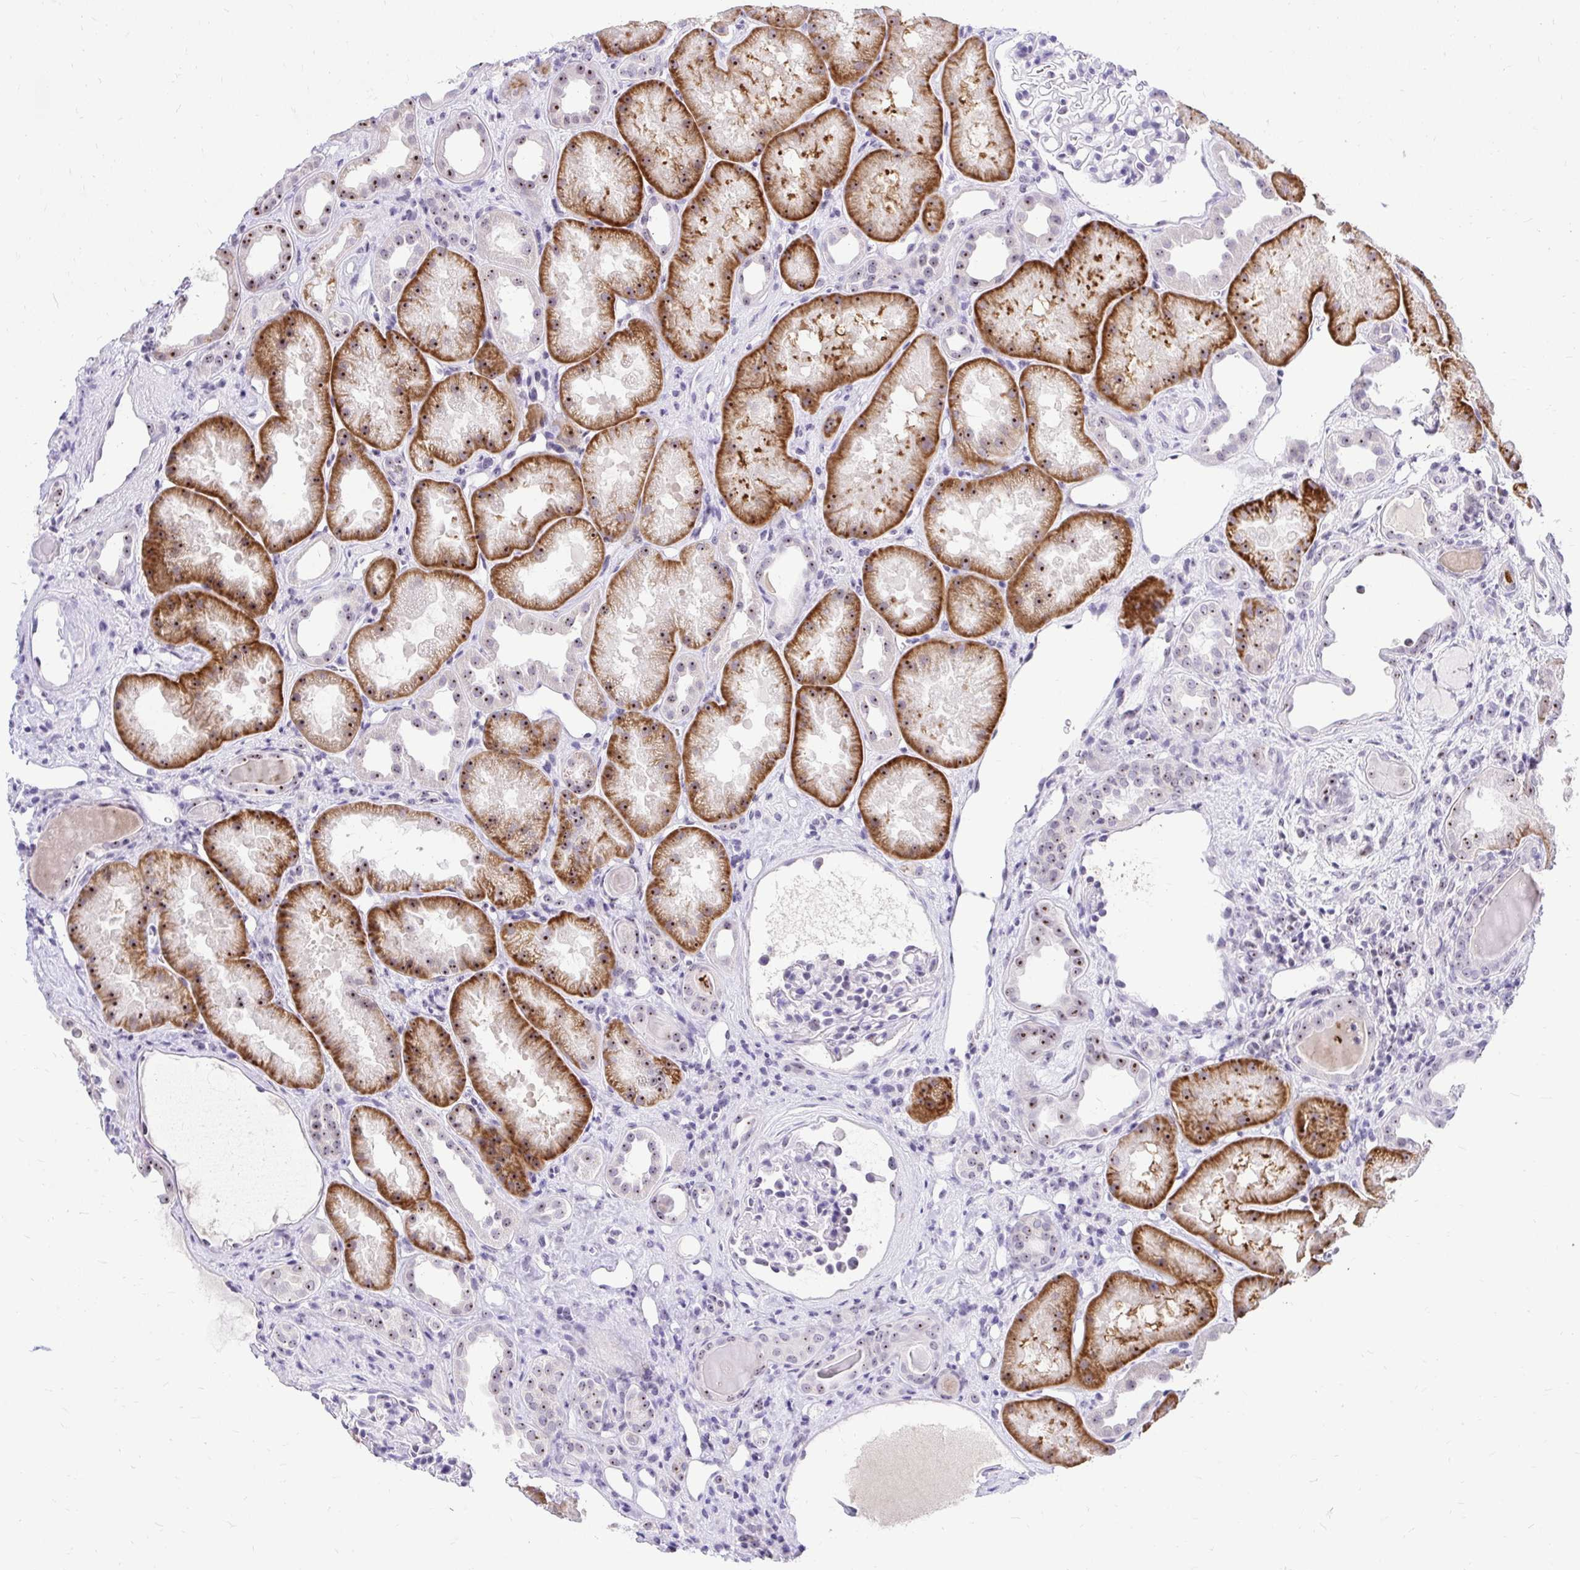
{"staining": {"intensity": "negative", "quantity": "none", "location": "none"}, "tissue": "kidney", "cell_type": "Cells in glomeruli", "image_type": "normal", "snomed": [{"axis": "morphology", "description": "Normal tissue, NOS"}, {"axis": "topography", "description": "Kidney"}], "caption": "Immunohistochemistry photomicrograph of benign kidney: human kidney stained with DAB (3,3'-diaminobenzidine) displays no significant protein staining in cells in glomeruli.", "gene": "NIFK", "patient": {"sex": "male", "age": 61}}